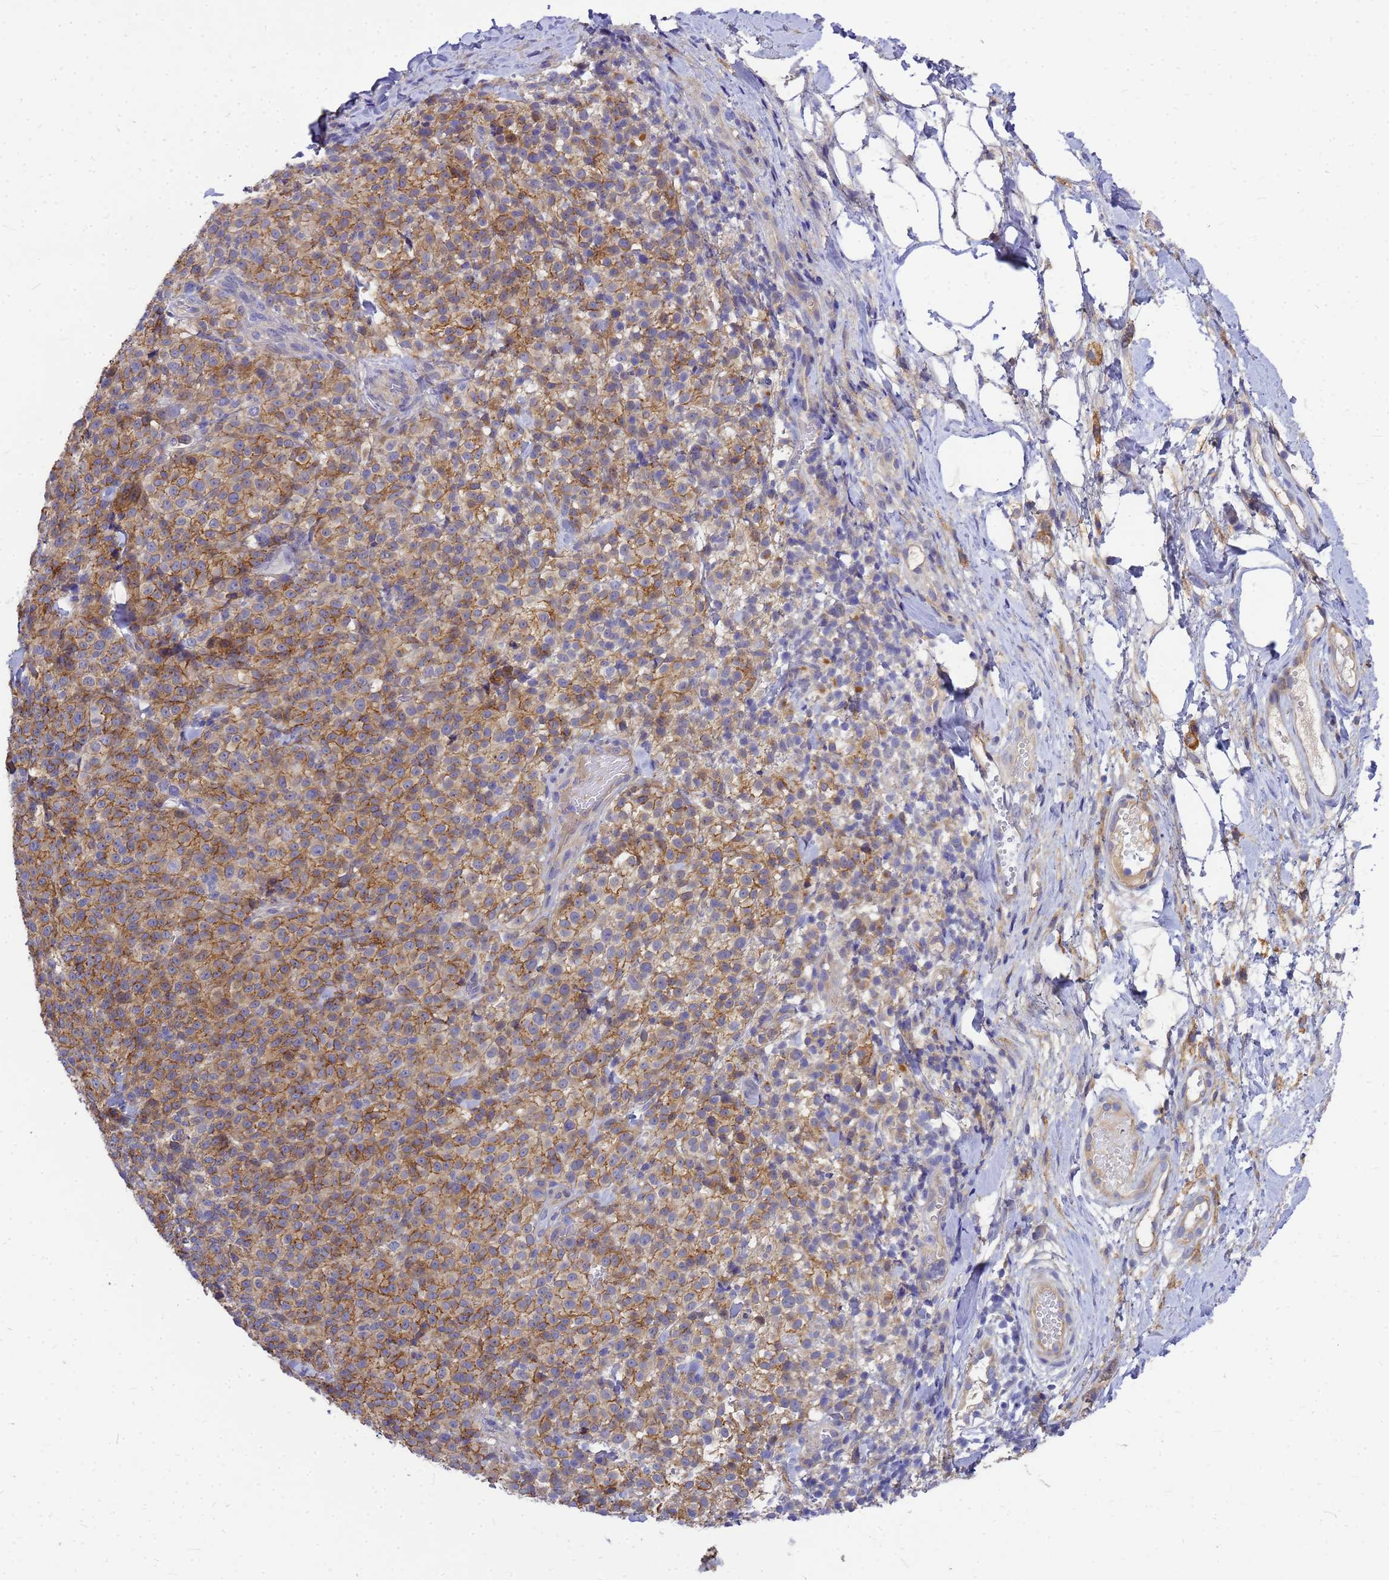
{"staining": {"intensity": "moderate", "quantity": ">75%", "location": "cytoplasmic/membranous"}, "tissue": "melanoma", "cell_type": "Tumor cells", "image_type": "cancer", "snomed": [{"axis": "morphology", "description": "Normal tissue, NOS"}, {"axis": "morphology", "description": "Malignant melanoma, NOS"}, {"axis": "topography", "description": "Skin"}], "caption": "Malignant melanoma stained with IHC reveals moderate cytoplasmic/membranous staining in approximately >75% of tumor cells.", "gene": "FBXW5", "patient": {"sex": "female", "age": 34}}